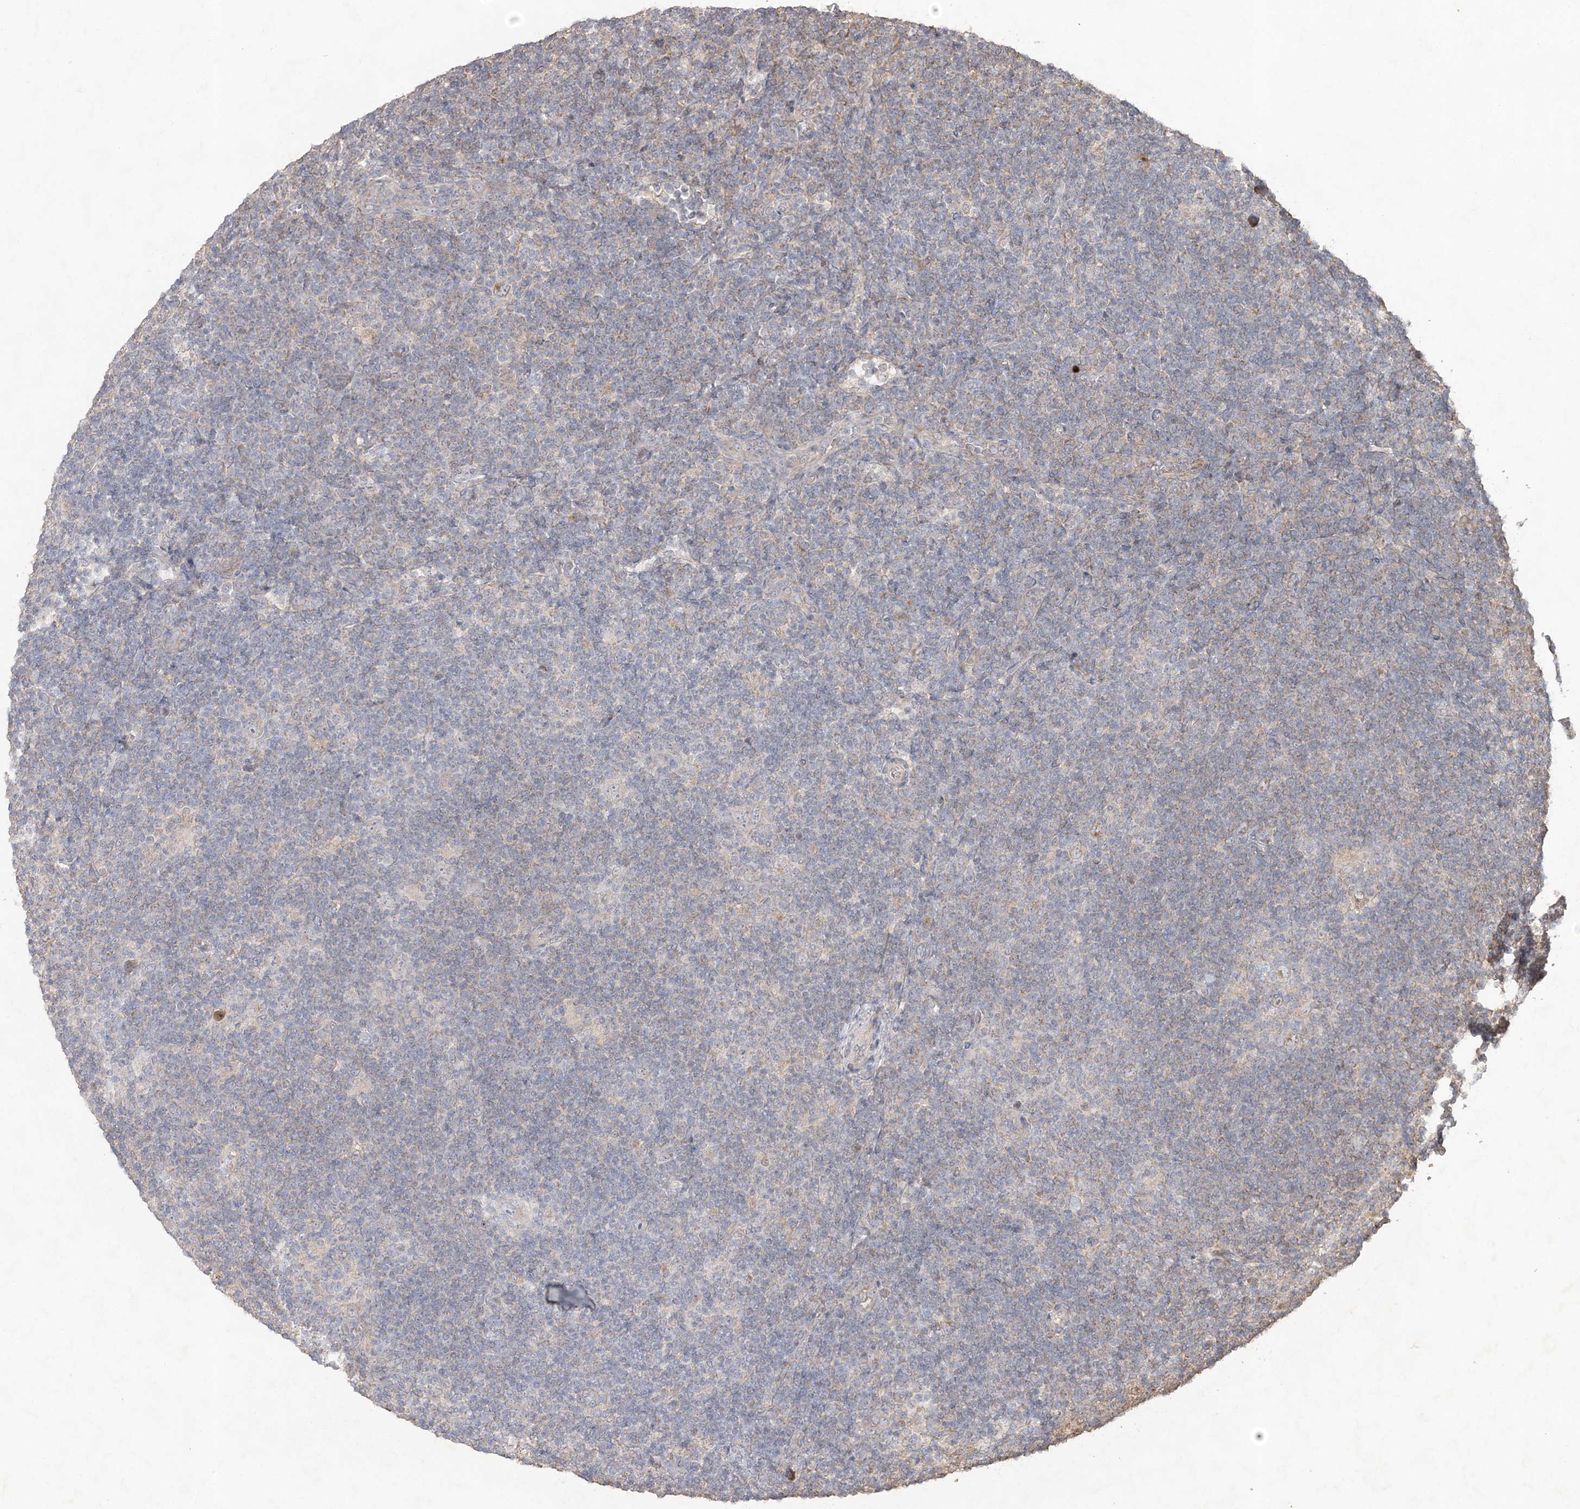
{"staining": {"intensity": "weak", "quantity": "<25%", "location": "cytoplasmic/membranous"}, "tissue": "lymphoma", "cell_type": "Tumor cells", "image_type": "cancer", "snomed": [{"axis": "morphology", "description": "Hodgkin's disease, NOS"}, {"axis": "topography", "description": "Lymph node"}], "caption": "Immunohistochemistry histopathology image of neoplastic tissue: human Hodgkin's disease stained with DAB (3,3'-diaminobenzidine) exhibits no significant protein expression in tumor cells.", "gene": "RAB14", "patient": {"sex": "female", "age": 57}}